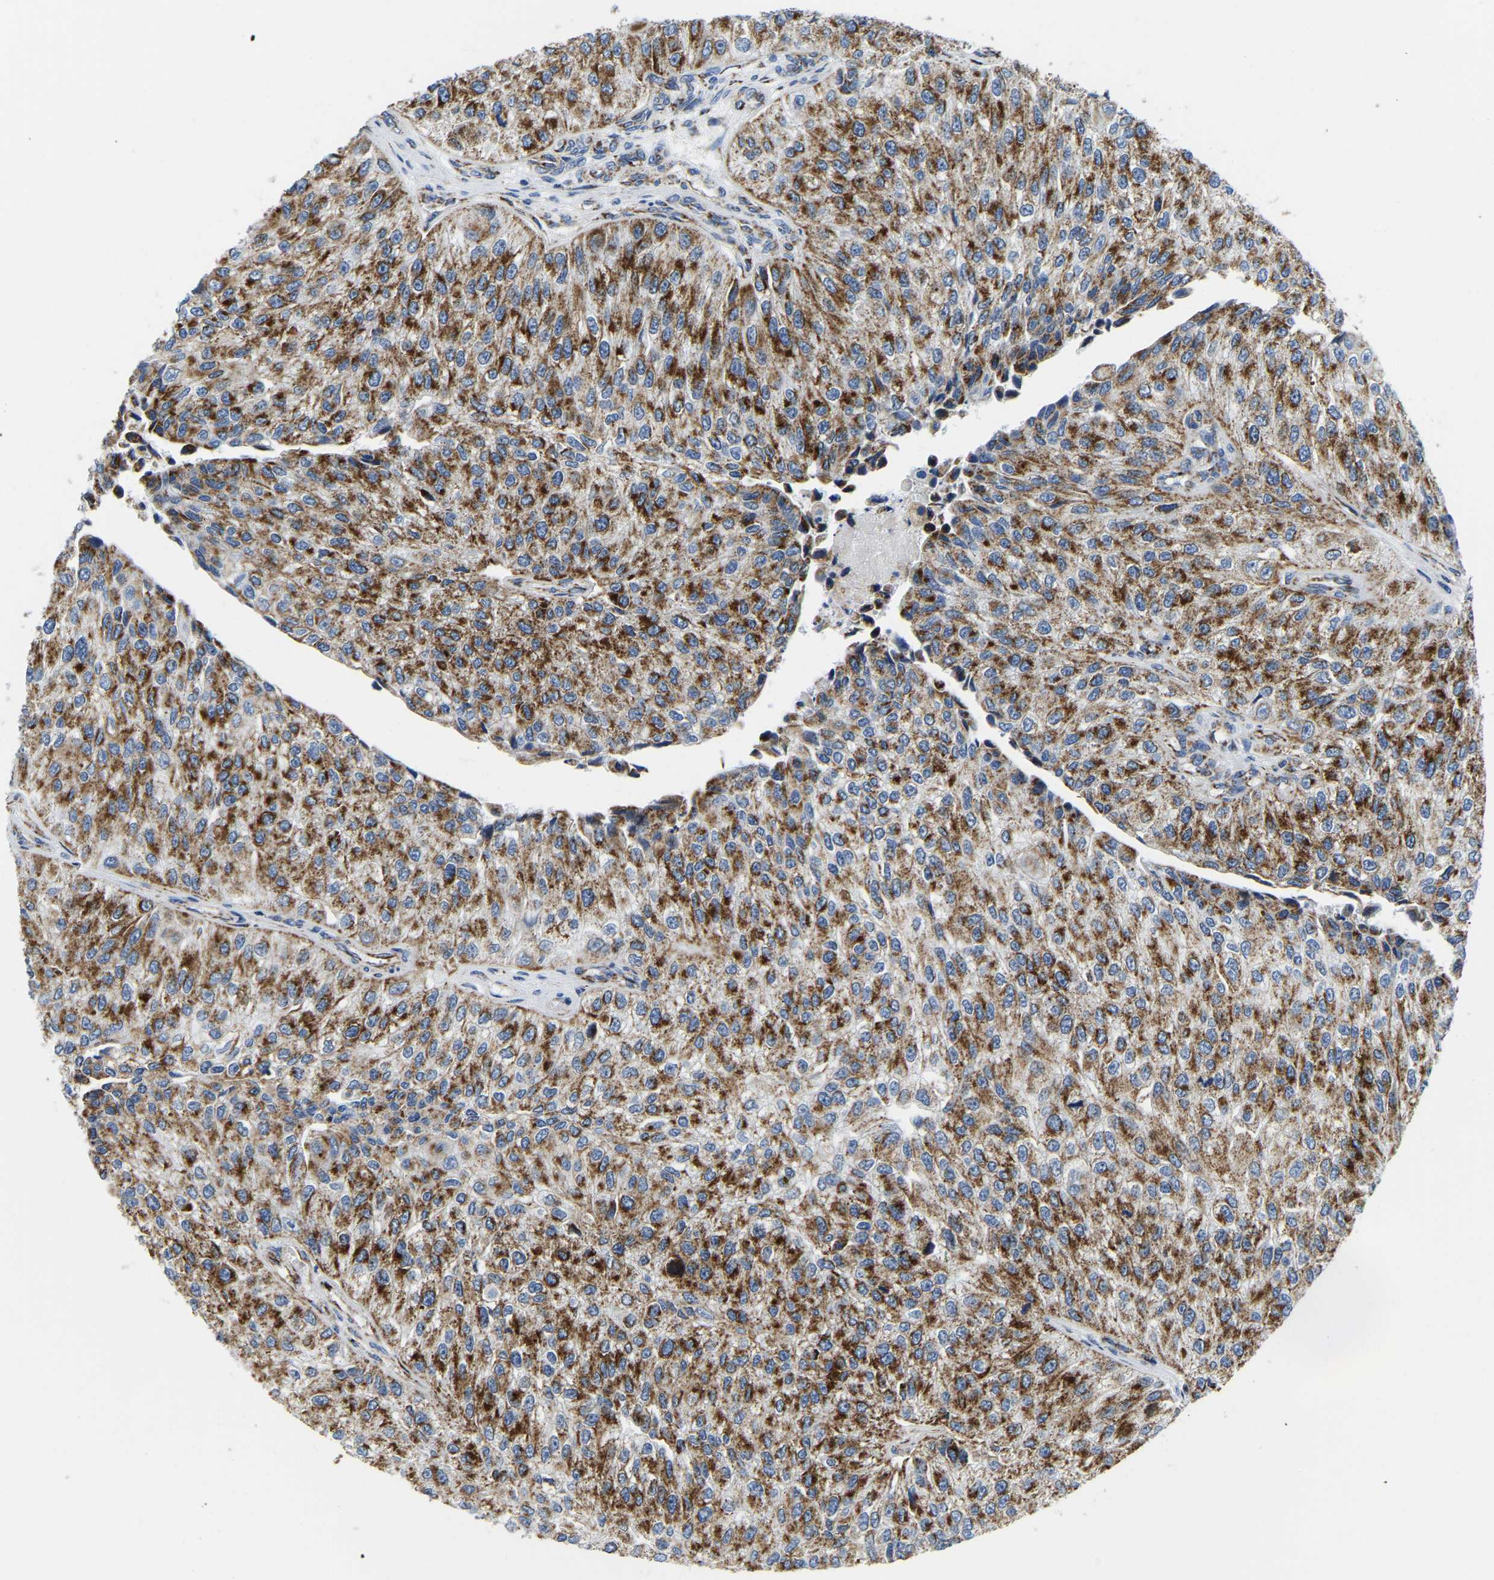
{"staining": {"intensity": "strong", "quantity": ">75%", "location": "cytoplasmic/membranous"}, "tissue": "urothelial cancer", "cell_type": "Tumor cells", "image_type": "cancer", "snomed": [{"axis": "morphology", "description": "Urothelial carcinoma, High grade"}, {"axis": "topography", "description": "Kidney"}, {"axis": "topography", "description": "Urinary bladder"}], "caption": "Strong cytoplasmic/membranous positivity for a protein is present in approximately >75% of tumor cells of urothelial carcinoma (high-grade) using IHC.", "gene": "SFXN1", "patient": {"sex": "male", "age": 77}}